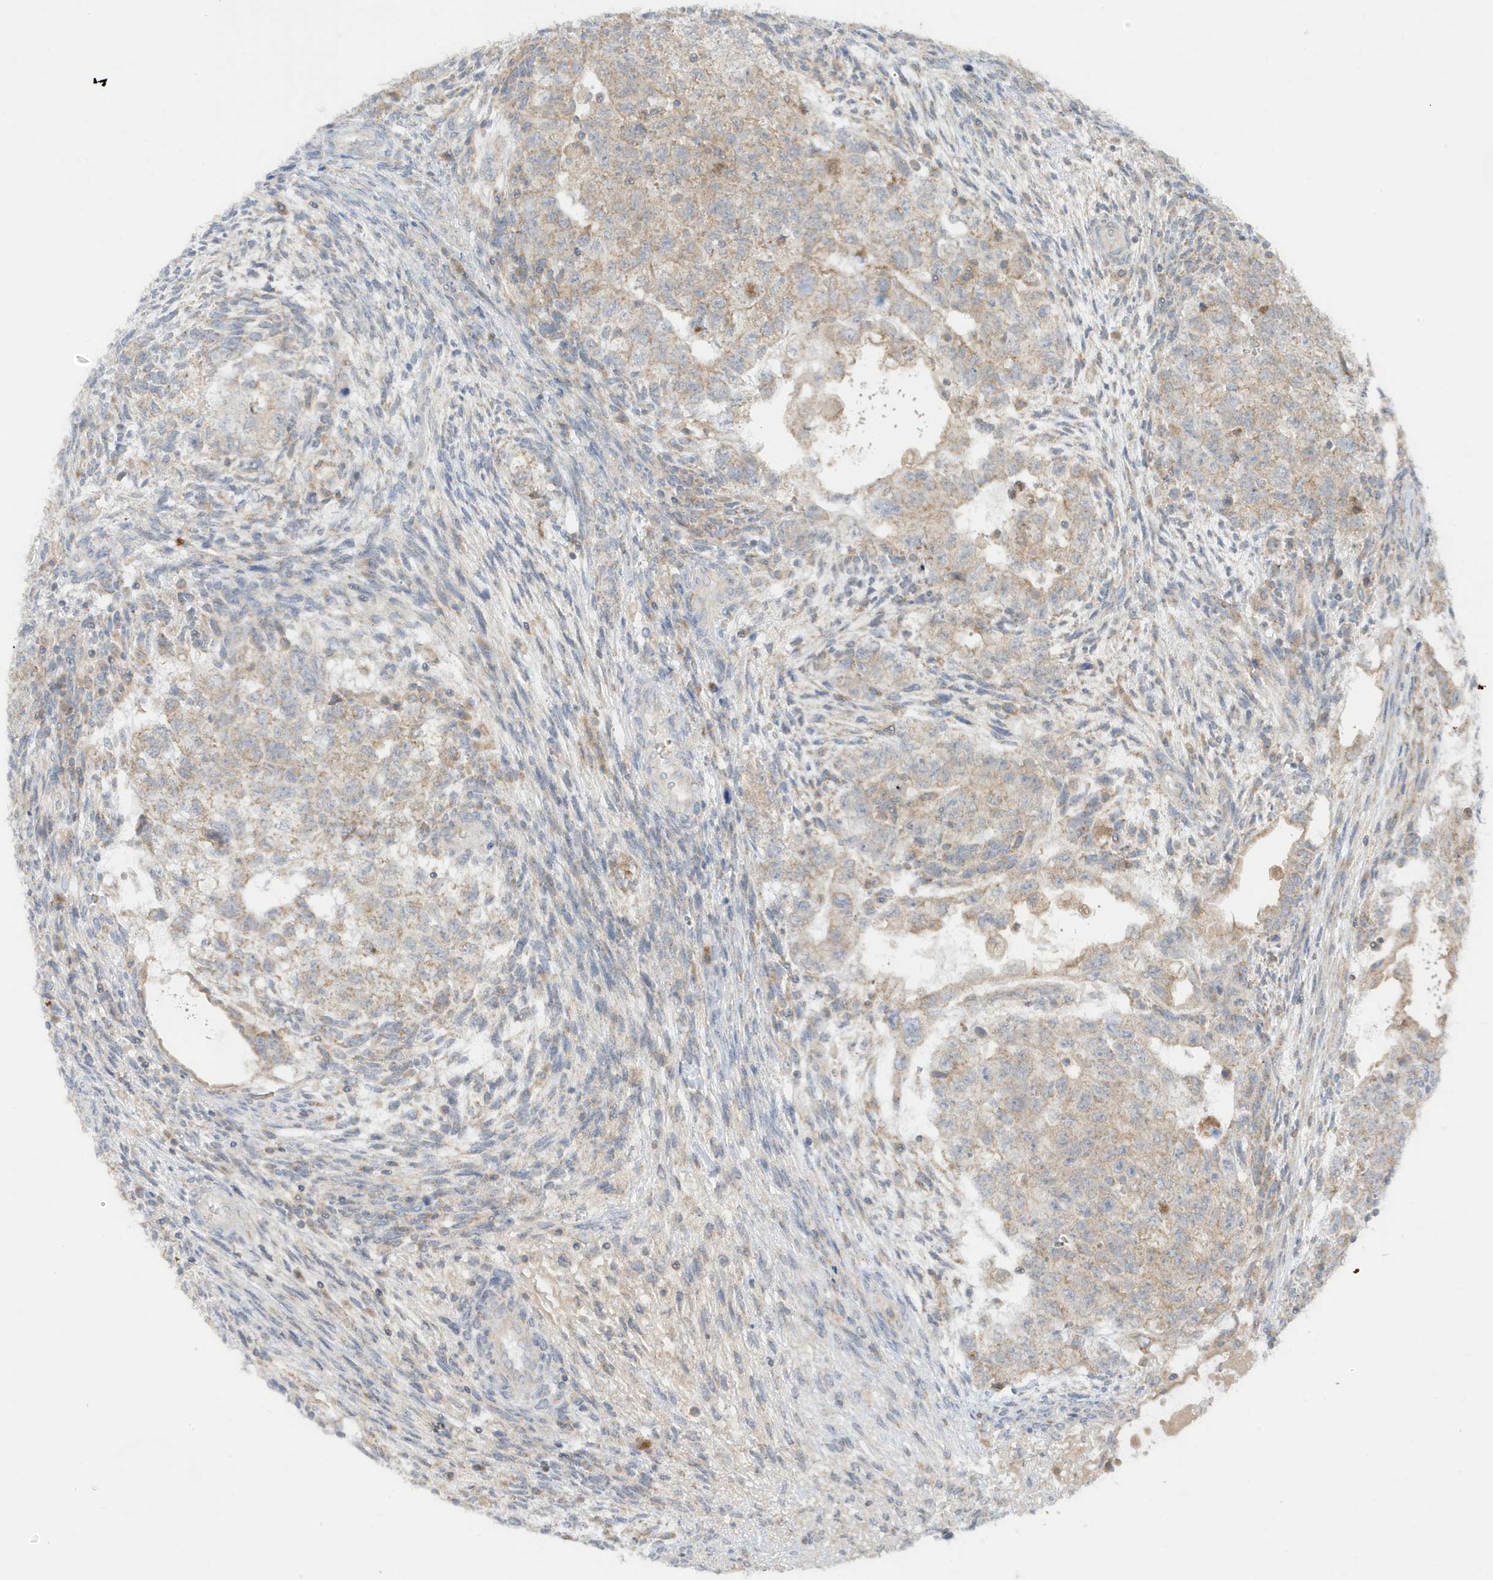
{"staining": {"intensity": "moderate", "quantity": "25%-75%", "location": "cytoplasmic/membranous"}, "tissue": "testis cancer", "cell_type": "Tumor cells", "image_type": "cancer", "snomed": [{"axis": "morphology", "description": "Carcinoma, Embryonal, NOS"}, {"axis": "topography", "description": "Testis"}], "caption": "IHC staining of testis cancer, which shows medium levels of moderate cytoplasmic/membranous positivity in approximately 25%-75% of tumor cells indicating moderate cytoplasmic/membranous protein expression. The staining was performed using DAB (brown) for protein detection and nuclei were counterstained in hematoxylin (blue).", "gene": "NPPC", "patient": {"sex": "male", "age": 36}}